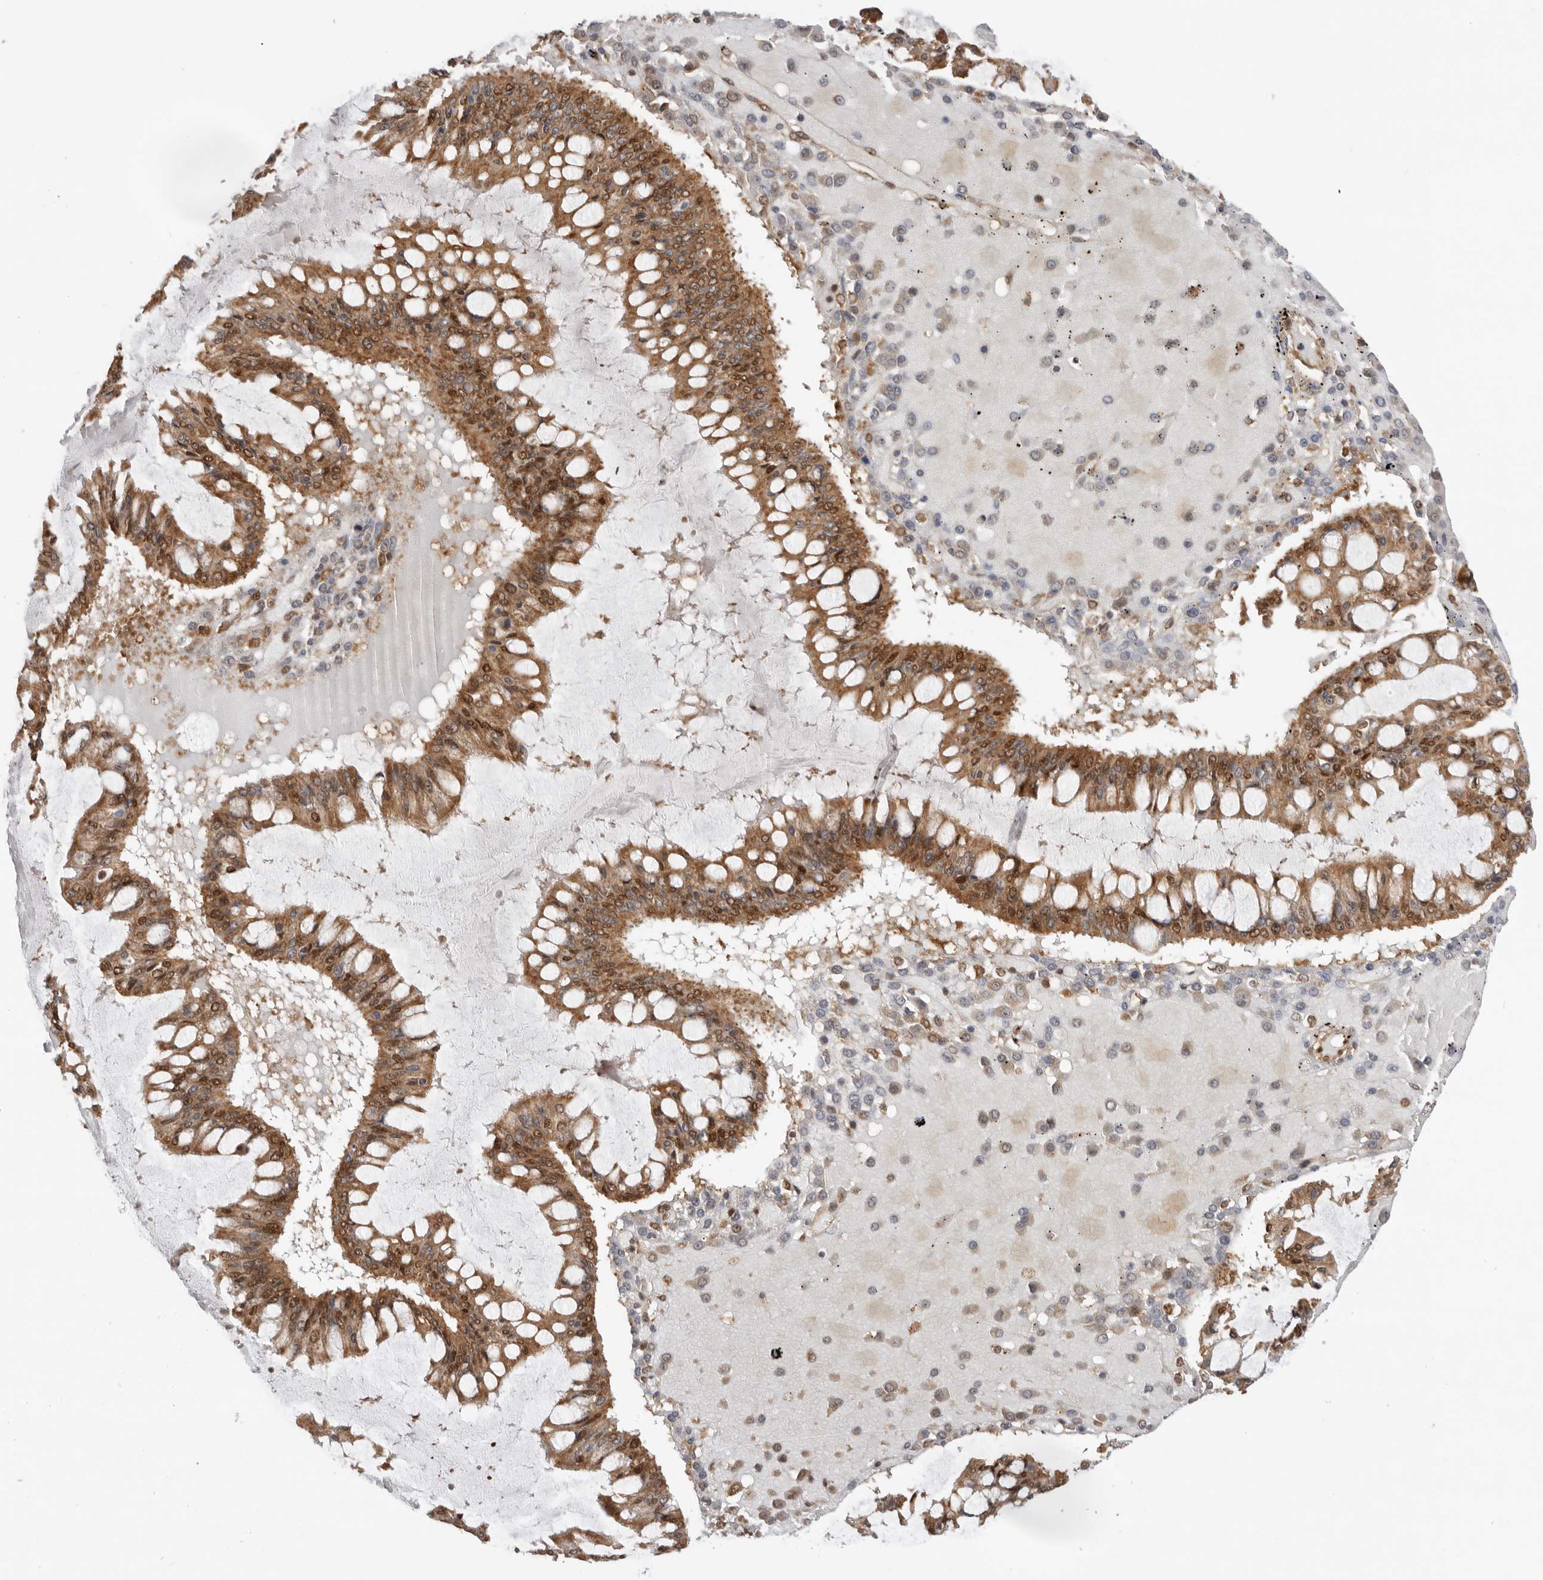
{"staining": {"intensity": "moderate", "quantity": ">75%", "location": "cytoplasmic/membranous,nuclear"}, "tissue": "ovarian cancer", "cell_type": "Tumor cells", "image_type": "cancer", "snomed": [{"axis": "morphology", "description": "Cystadenocarcinoma, mucinous, NOS"}, {"axis": "topography", "description": "Ovary"}], "caption": "Immunohistochemistry (IHC) (DAB) staining of mucinous cystadenocarcinoma (ovarian) shows moderate cytoplasmic/membranous and nuclear protein positivity in approximately >75% of tumor cells. The protein of interest is shown in brown color, while the nuclei are stained blue.", "gene": "DCAF8", "patient": {"sex": "female", "age": 73}}